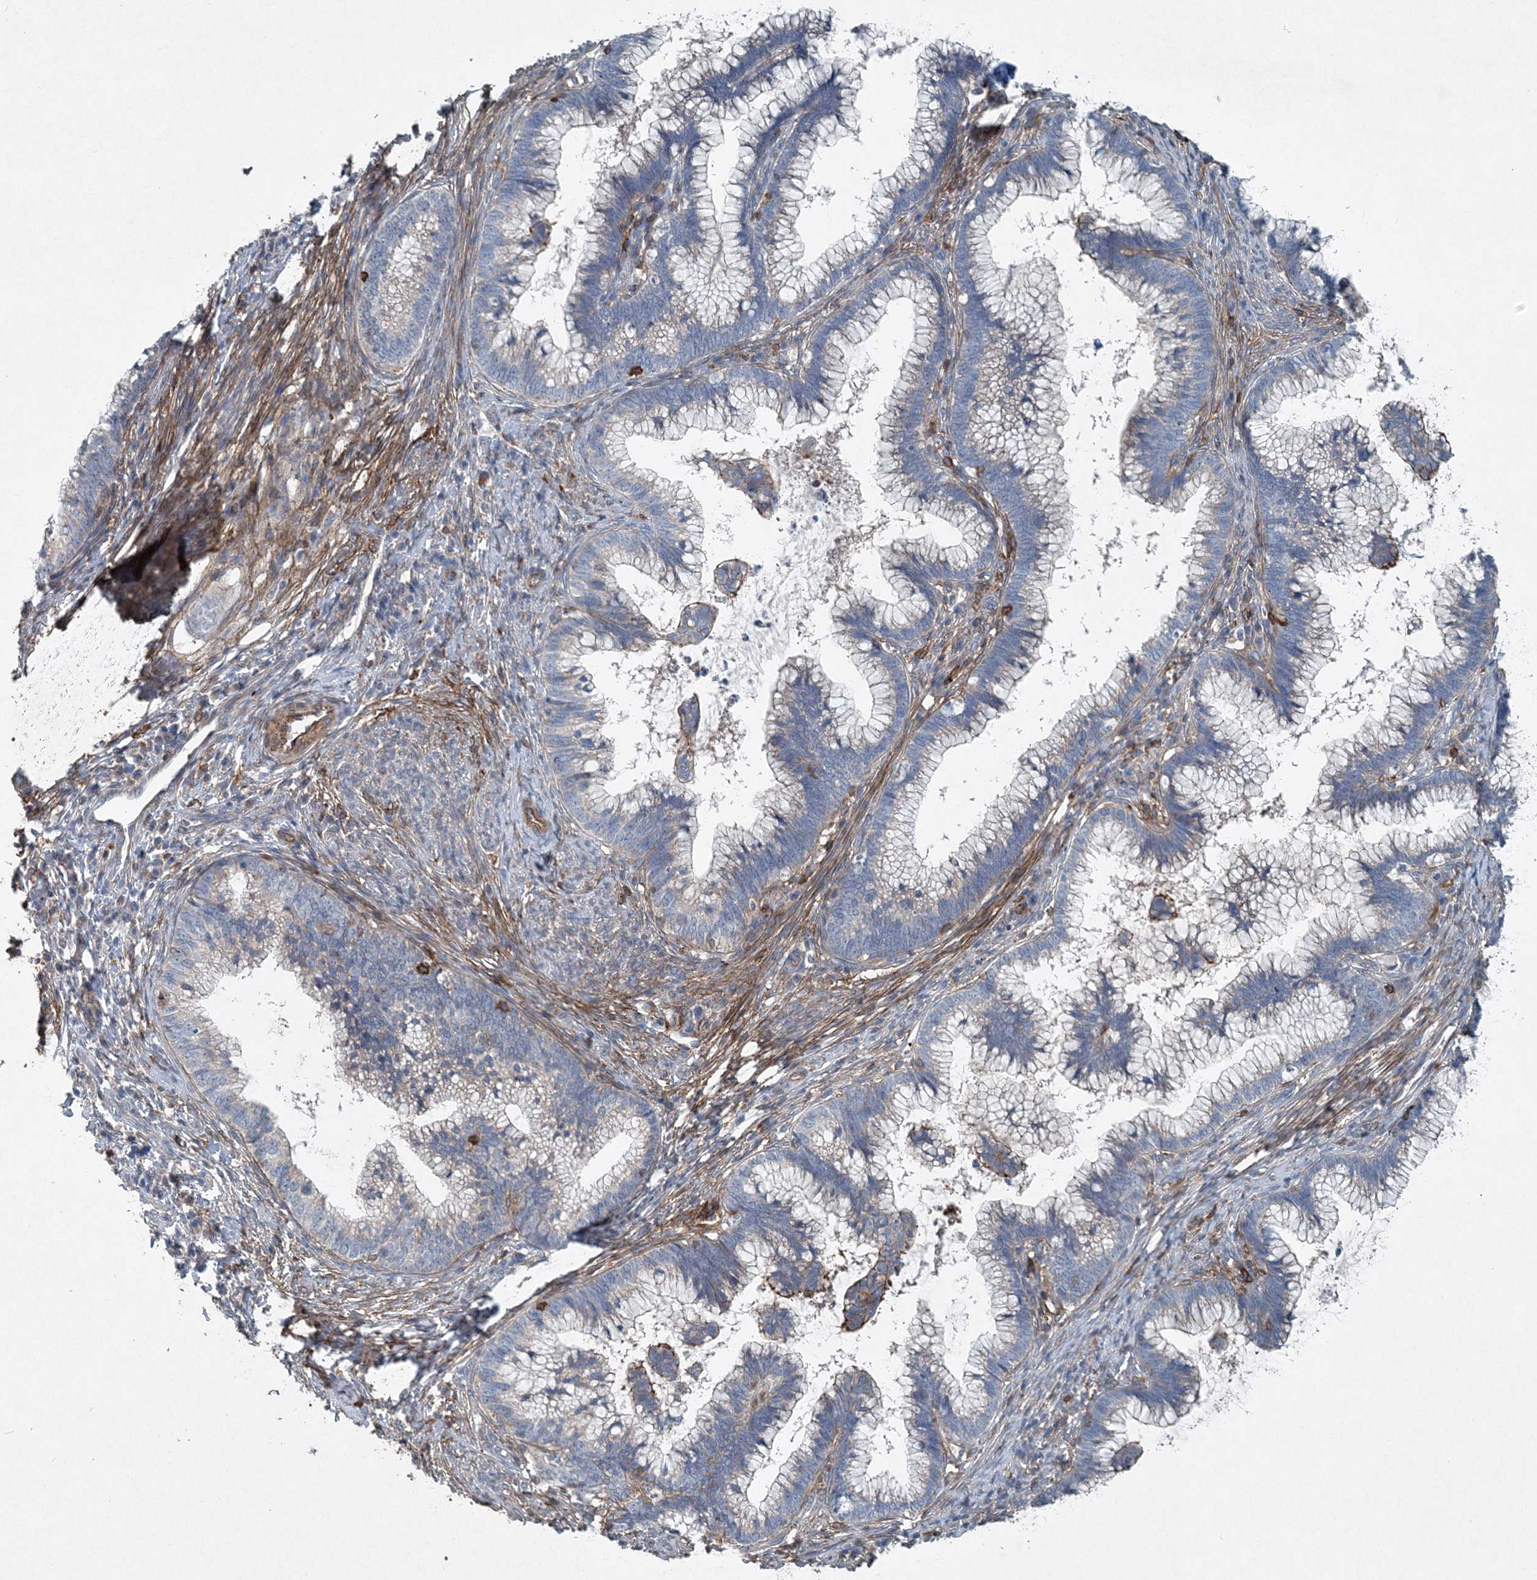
{"staining": {"intensity": "weak", "quantity": "<25%", "location": "cytoplasmic/membranous"}, "tissue": "cervical cancer", "cell_type": "Tumor cells", "image_type": "cancer", "snomed": [{"axis": "morphology", "description": "Adenocarcinoma, NOS"}, {"axis": "topography", "description": "Cervix"}], "caption": "Protein analysis of cervical cancer demonstrates no significant positivity in tumor cells.", "gene": "DGUOK", "patient": {"sex": "female", "age": 36}}